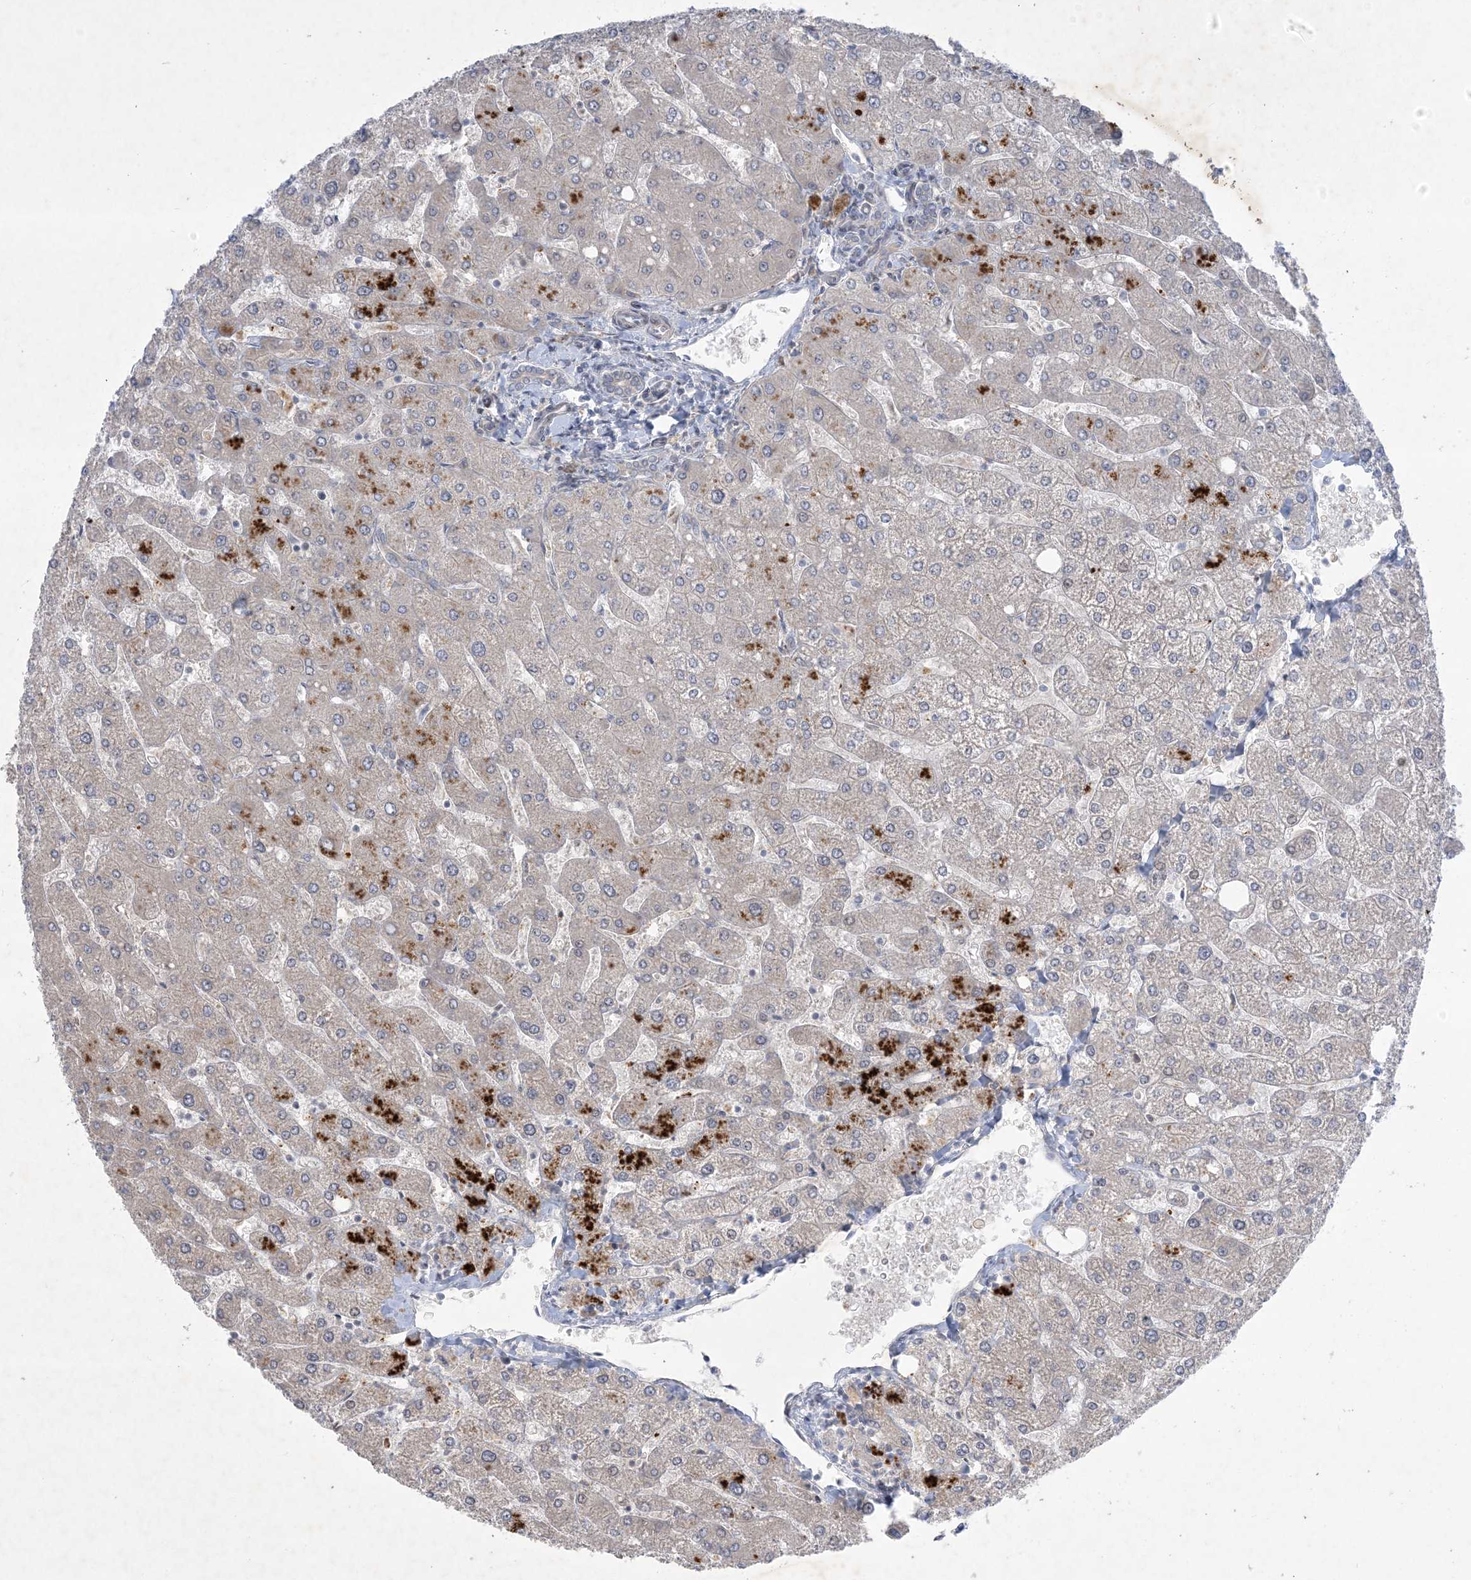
{"staining": {"intensity": "negative", "quantity": "none", "location": "none"}, "tissue": "liver", "cell_type": "Cholangiocytes", "image_type": "normal", "snomed": [{"axis": "morphology", "description": "Normal tissue, NOS"}, {"axis": "topography", "description": "Liver"}], "caption": "A histopathology image of liver stained for a protein demonstrates no brown staining in cholangiocytes. (Immunohistochemistry (ihc), brightfield microscopy, high magnification).", "gene": "SOGA3", "patient": {"sex": "male", "age": 55}}